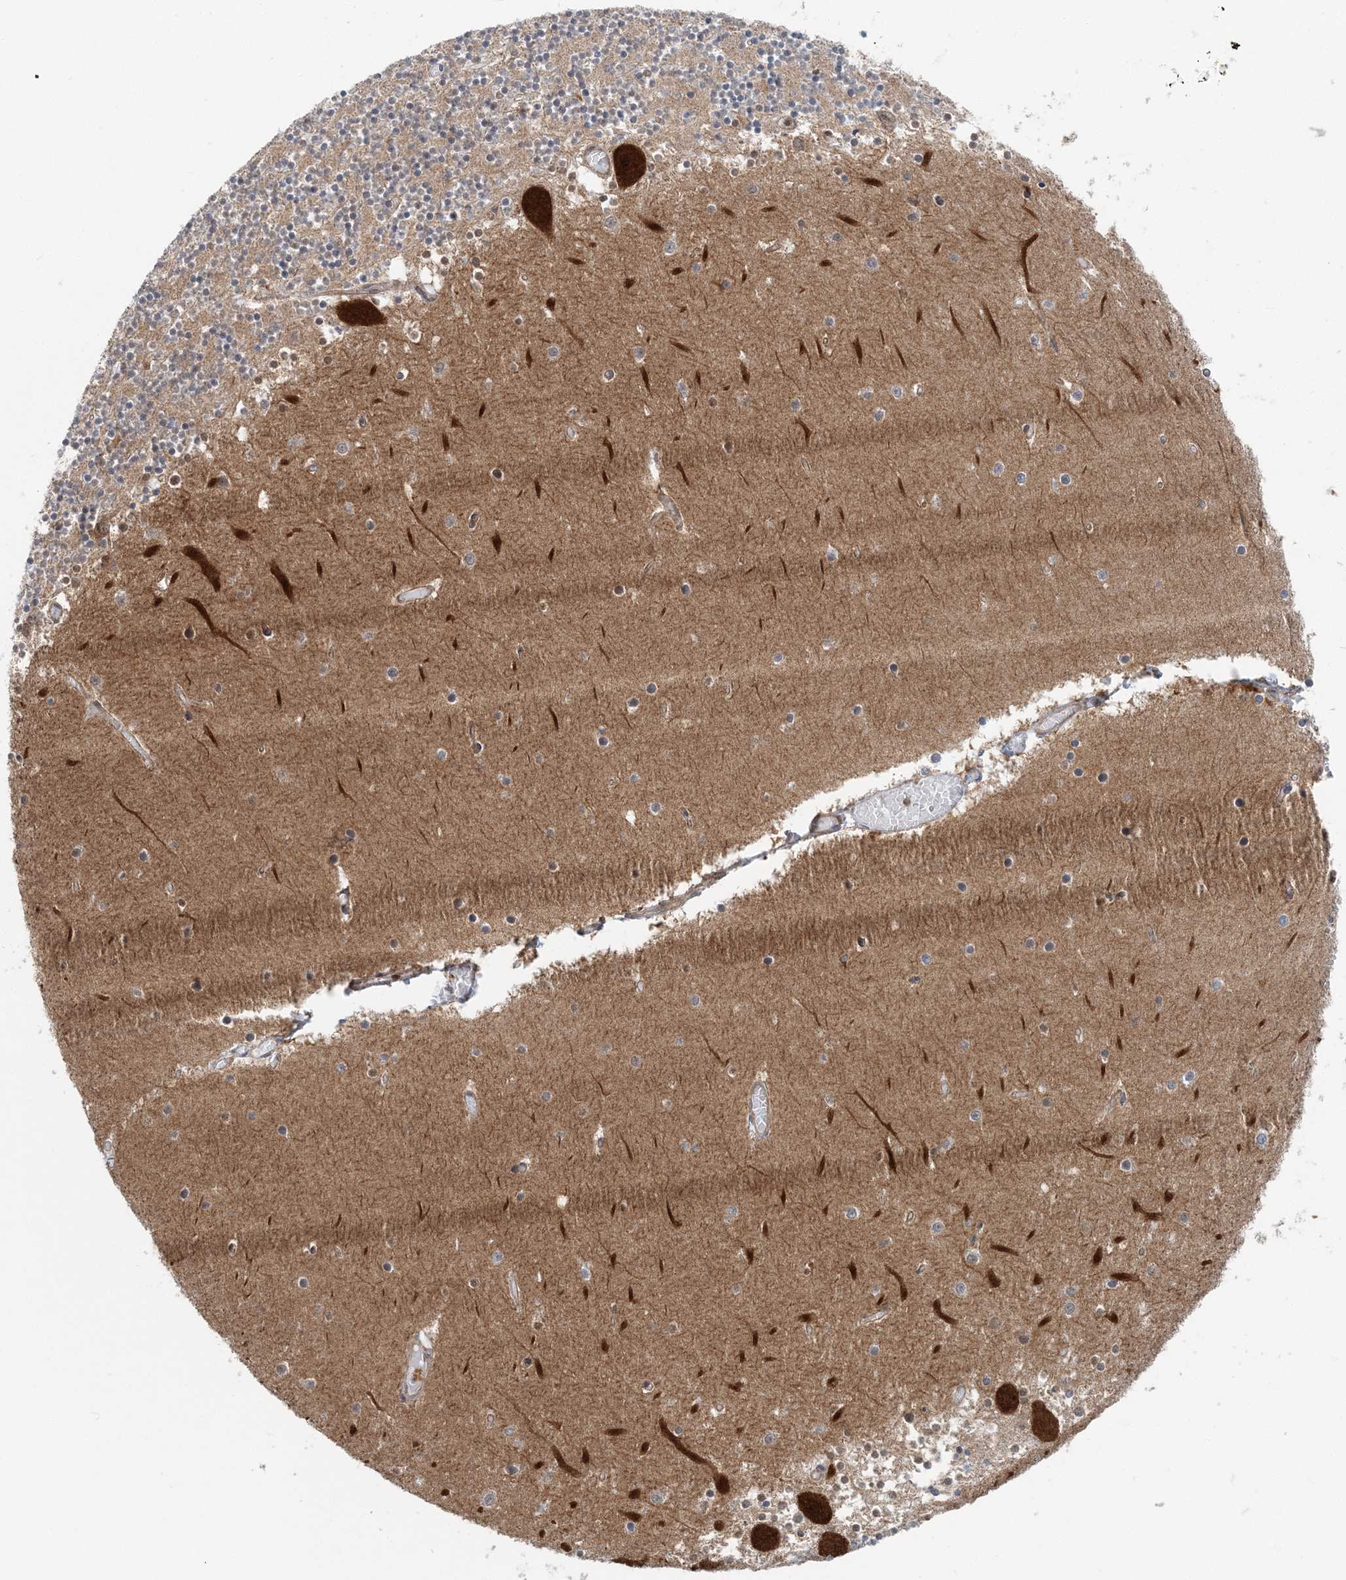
{"staining": {"intensity": "weak", "quantity": "25%-75%", "location": "cytoplasmic/membranous"}, "tissue": "cerebellum", "cell_type": "Cells in granular layer", "image_type": "normal", "snomed": [{"axis": "morphology", "description": "Normal tissue, NOS"}, {"axis": "topography", "description": "Cerebellum"}], "caption": "Weak cytoplasmic/membranous protein expression is seen in approximately 25%-75% of cells in granular layer in cerebellum. Ihc stains the protein in brown and the nuclei are stained blue.", "gene": "MOB4", "patient": {"sex": "female", "age": 28}}